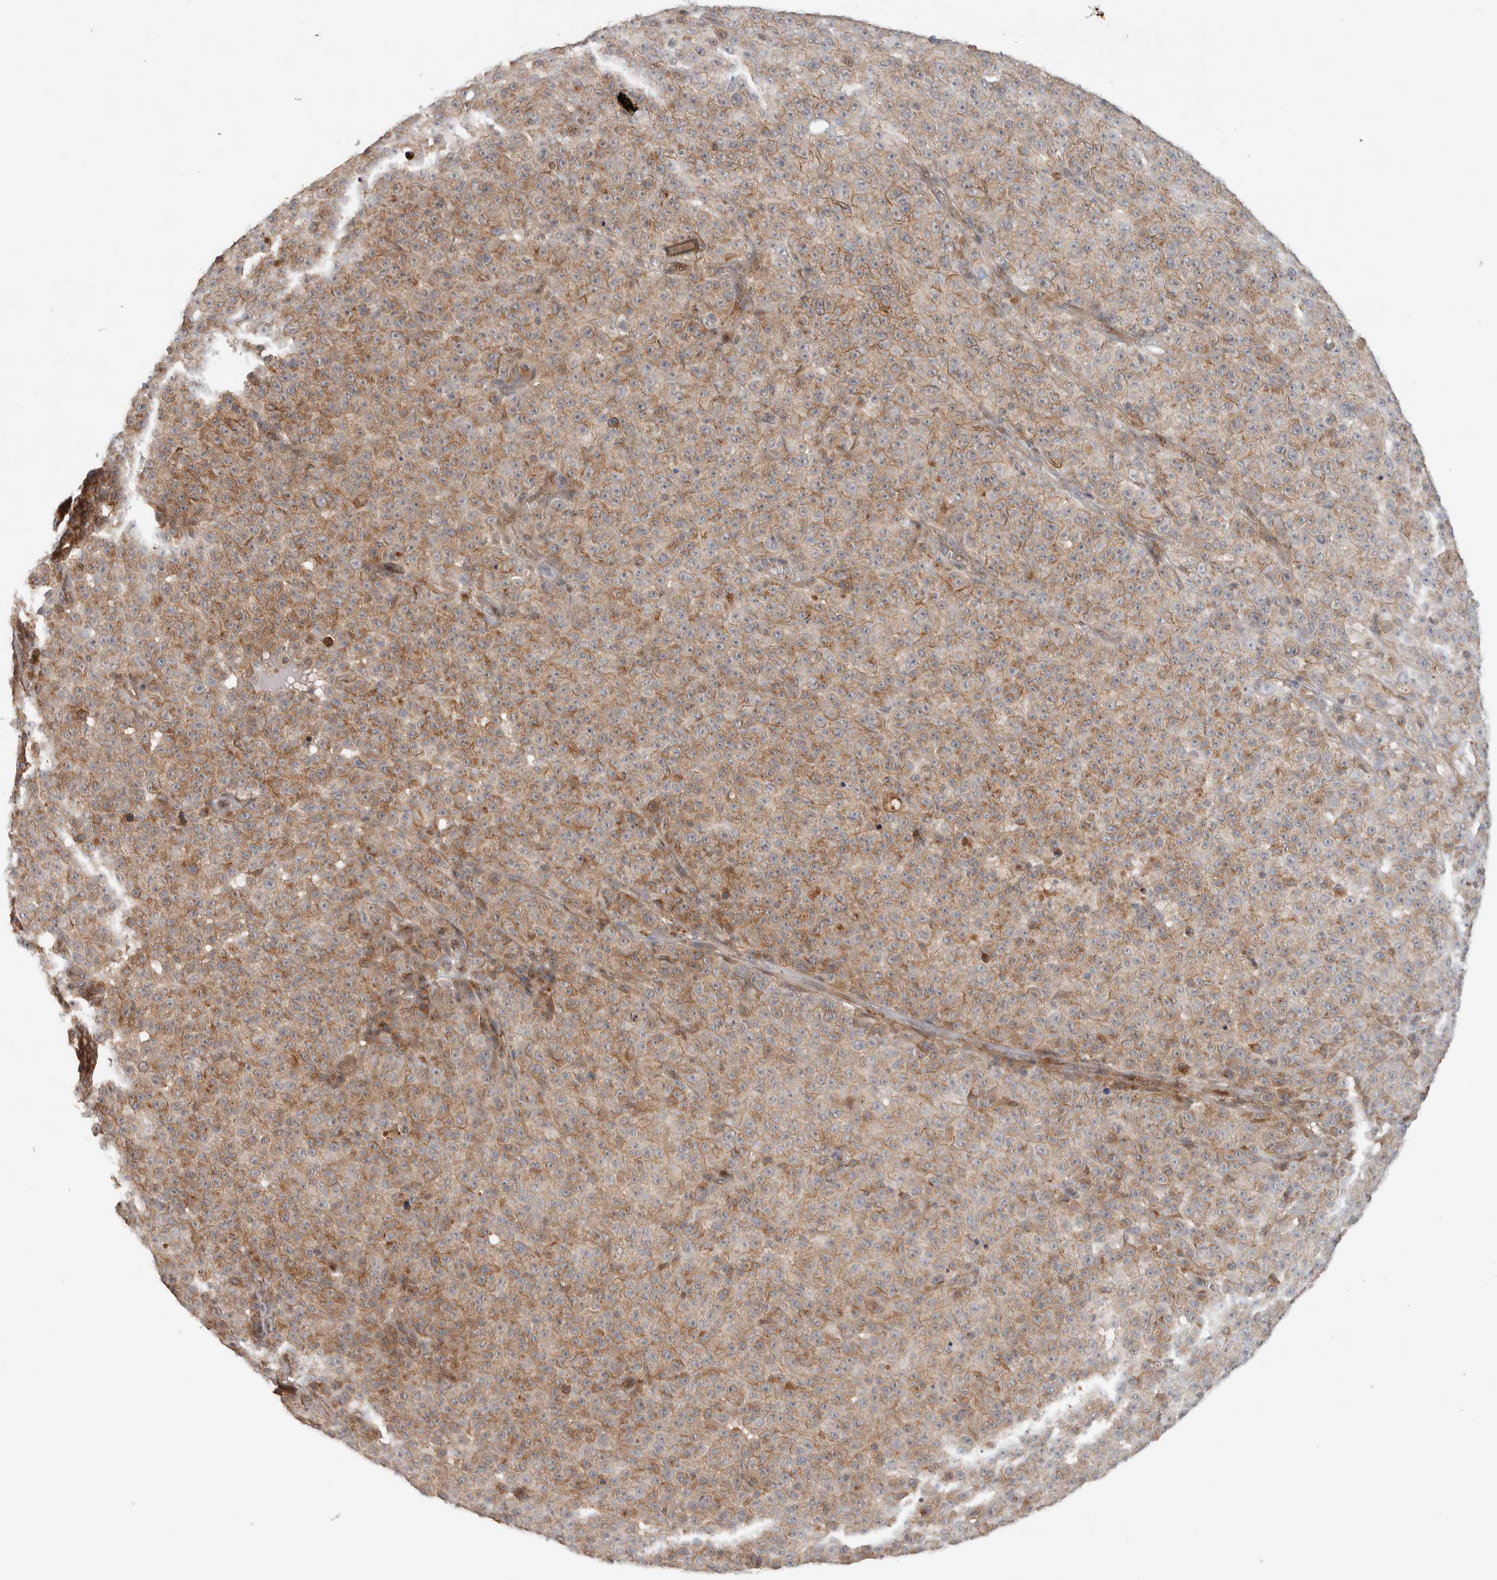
{"staining": {"intensity": "moderate", "quantity": "<25%", "location": "cytoplasmic/membranous"}, "tissue": "melanoma", "cell_type": "Tumor cells", "image_type": "cancer", "snomed": [{"axis": "morphology", "description": "Malignant melanoma, NOS"}, {"axis": "topography", "description": "Skin"}], "caption": "Melanoma was stained to show a protein in brown. There is low levels of moderate cytoplasmic/membranous staining in about <25% of tumor cells.", "gene": "DEPTOR", "patient": {"sex": "female", "age": 82}}